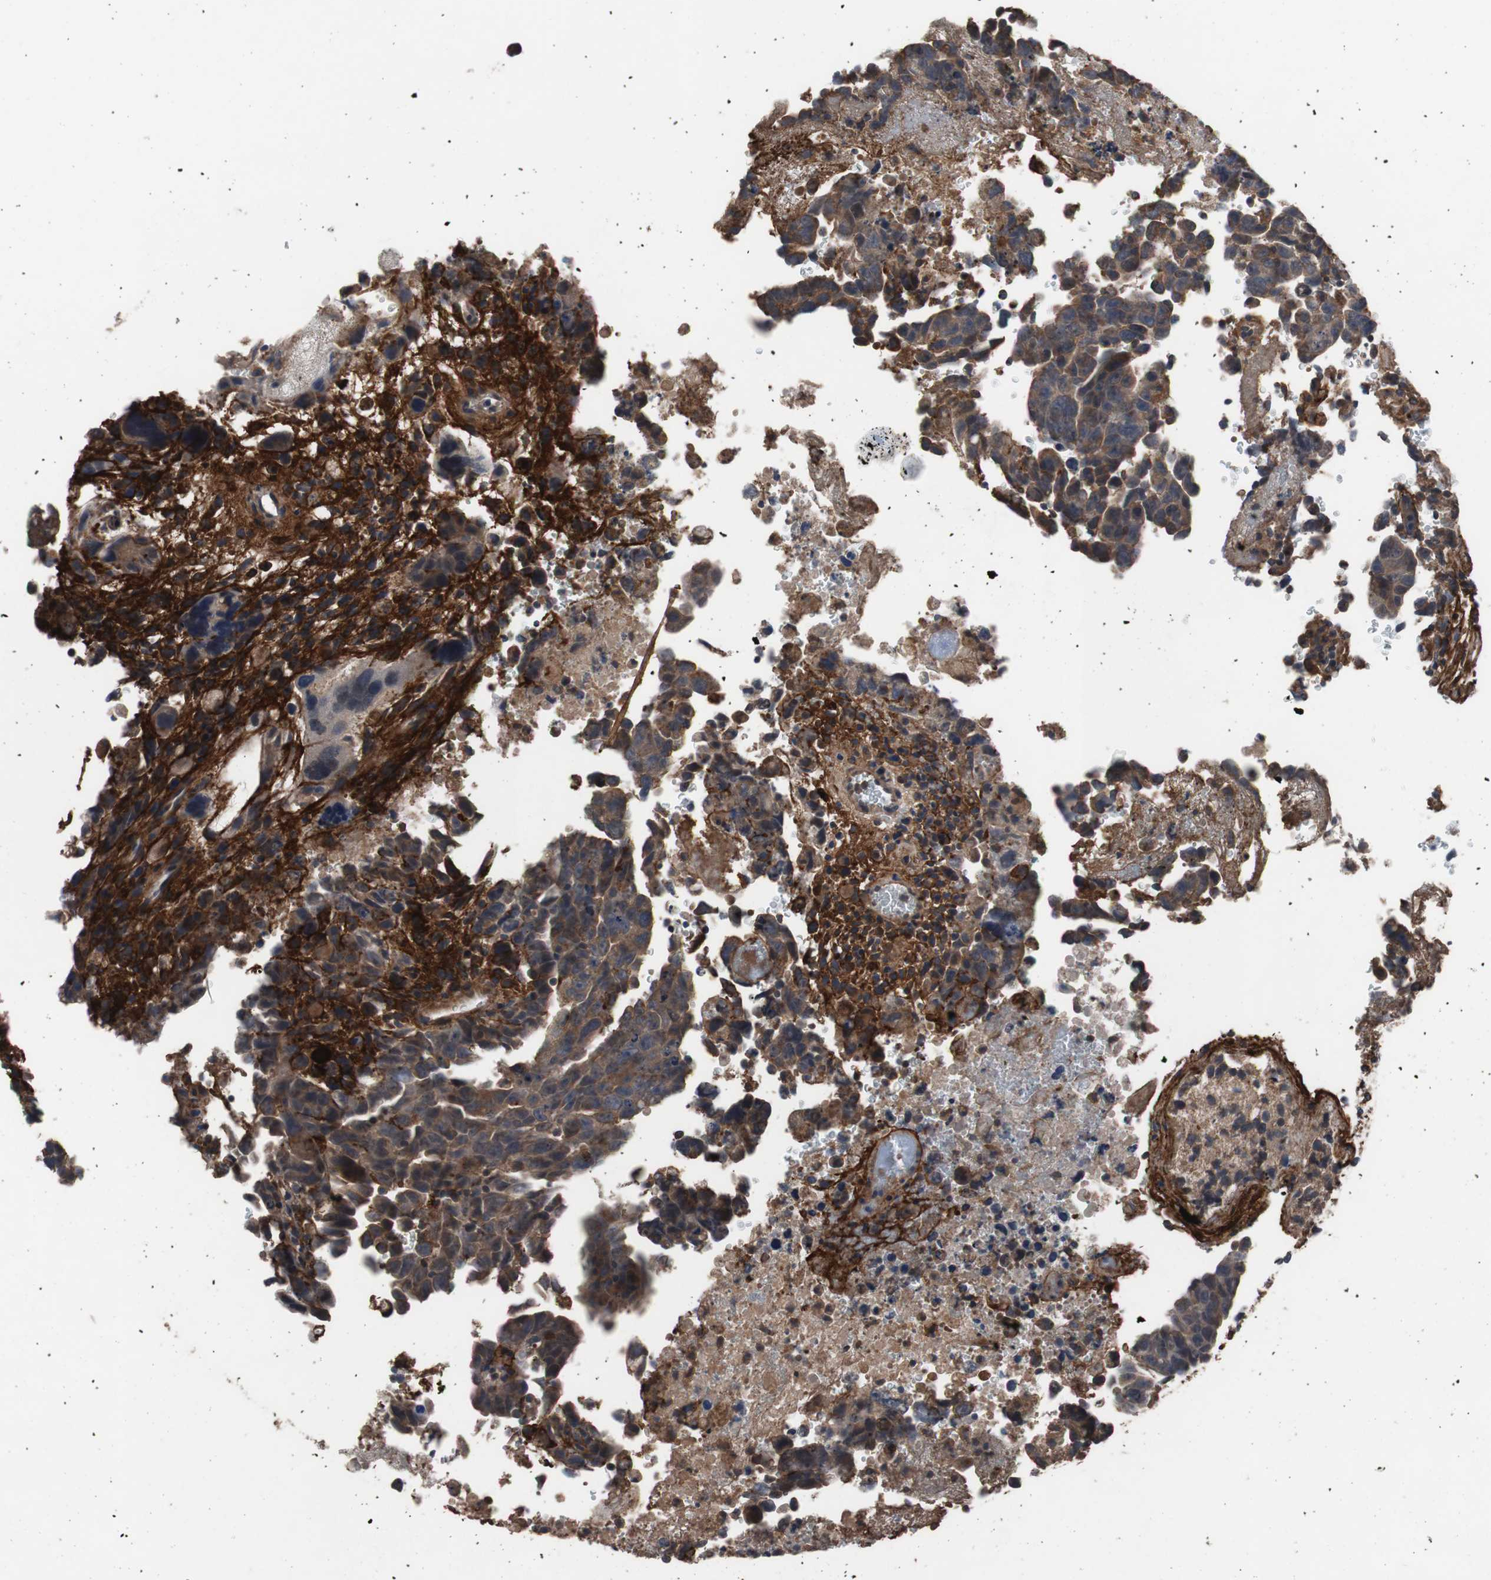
{"staining": {"intensity": "moderate", "quantity": ">75%", "location": "cytoplasmic/membranous"}, "tissue": "testis cancer", "cell_type": "Tumor cells", "image_type": "cancer", "snomed": [{"axis": "morphology", "description": "Carcinoma, Embryonal, NOS"}, {"axis": "topography", "description": "Testis"}], "caption": "Testis cancer (embryonal carcinoma) was stained to show a protein in brown. There is medium levels of moderate cytoplasmic/membranous staining in about >75% of tumor cells.", "gene": "COL6A2", "patient": {"sex": "male", "age": 28}}